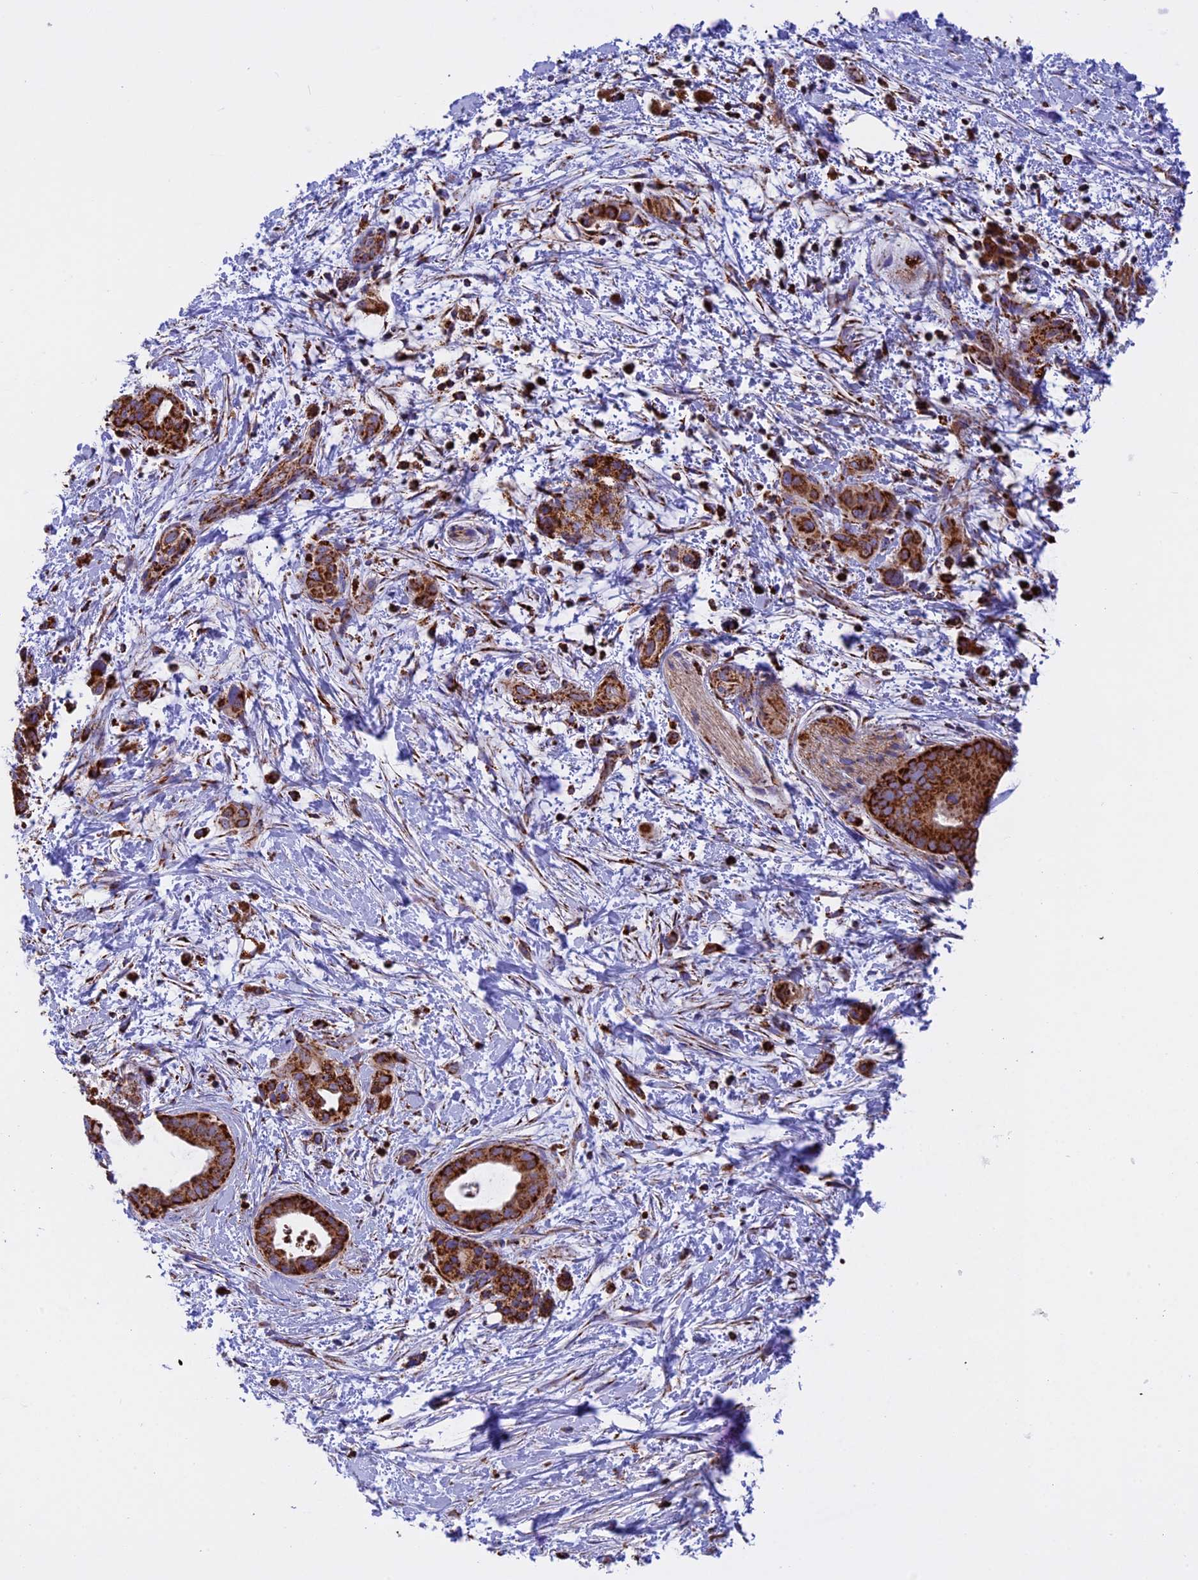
{"staining": {"intensity": "strong", "quantity": ">75%", "location": "cytoplasmic/membranous"}, "tissue": "pancreatic cancer", "cell_type": "Tumor cells", "image_type": "cancer", "snomed": [{"axis": "morphology", "description": "Normal tissue, NOS"}, {"axis": "morphology", "description": "Adenocarcinoma, NOS"}, {"axis": "topography", "description": "Pancreas"}, {"axis": "topography", "description": "Peripheral nerve tissue"}], "caption": "Immunohistochemical staining of human adenocarcinoma (pancreatic) demonstrates strong cytoplasmic/membranous protein expression in approximately >75% of tumor cells.", "gene": "UQCRB", "patient": {"sex": "female", "age": 63}}